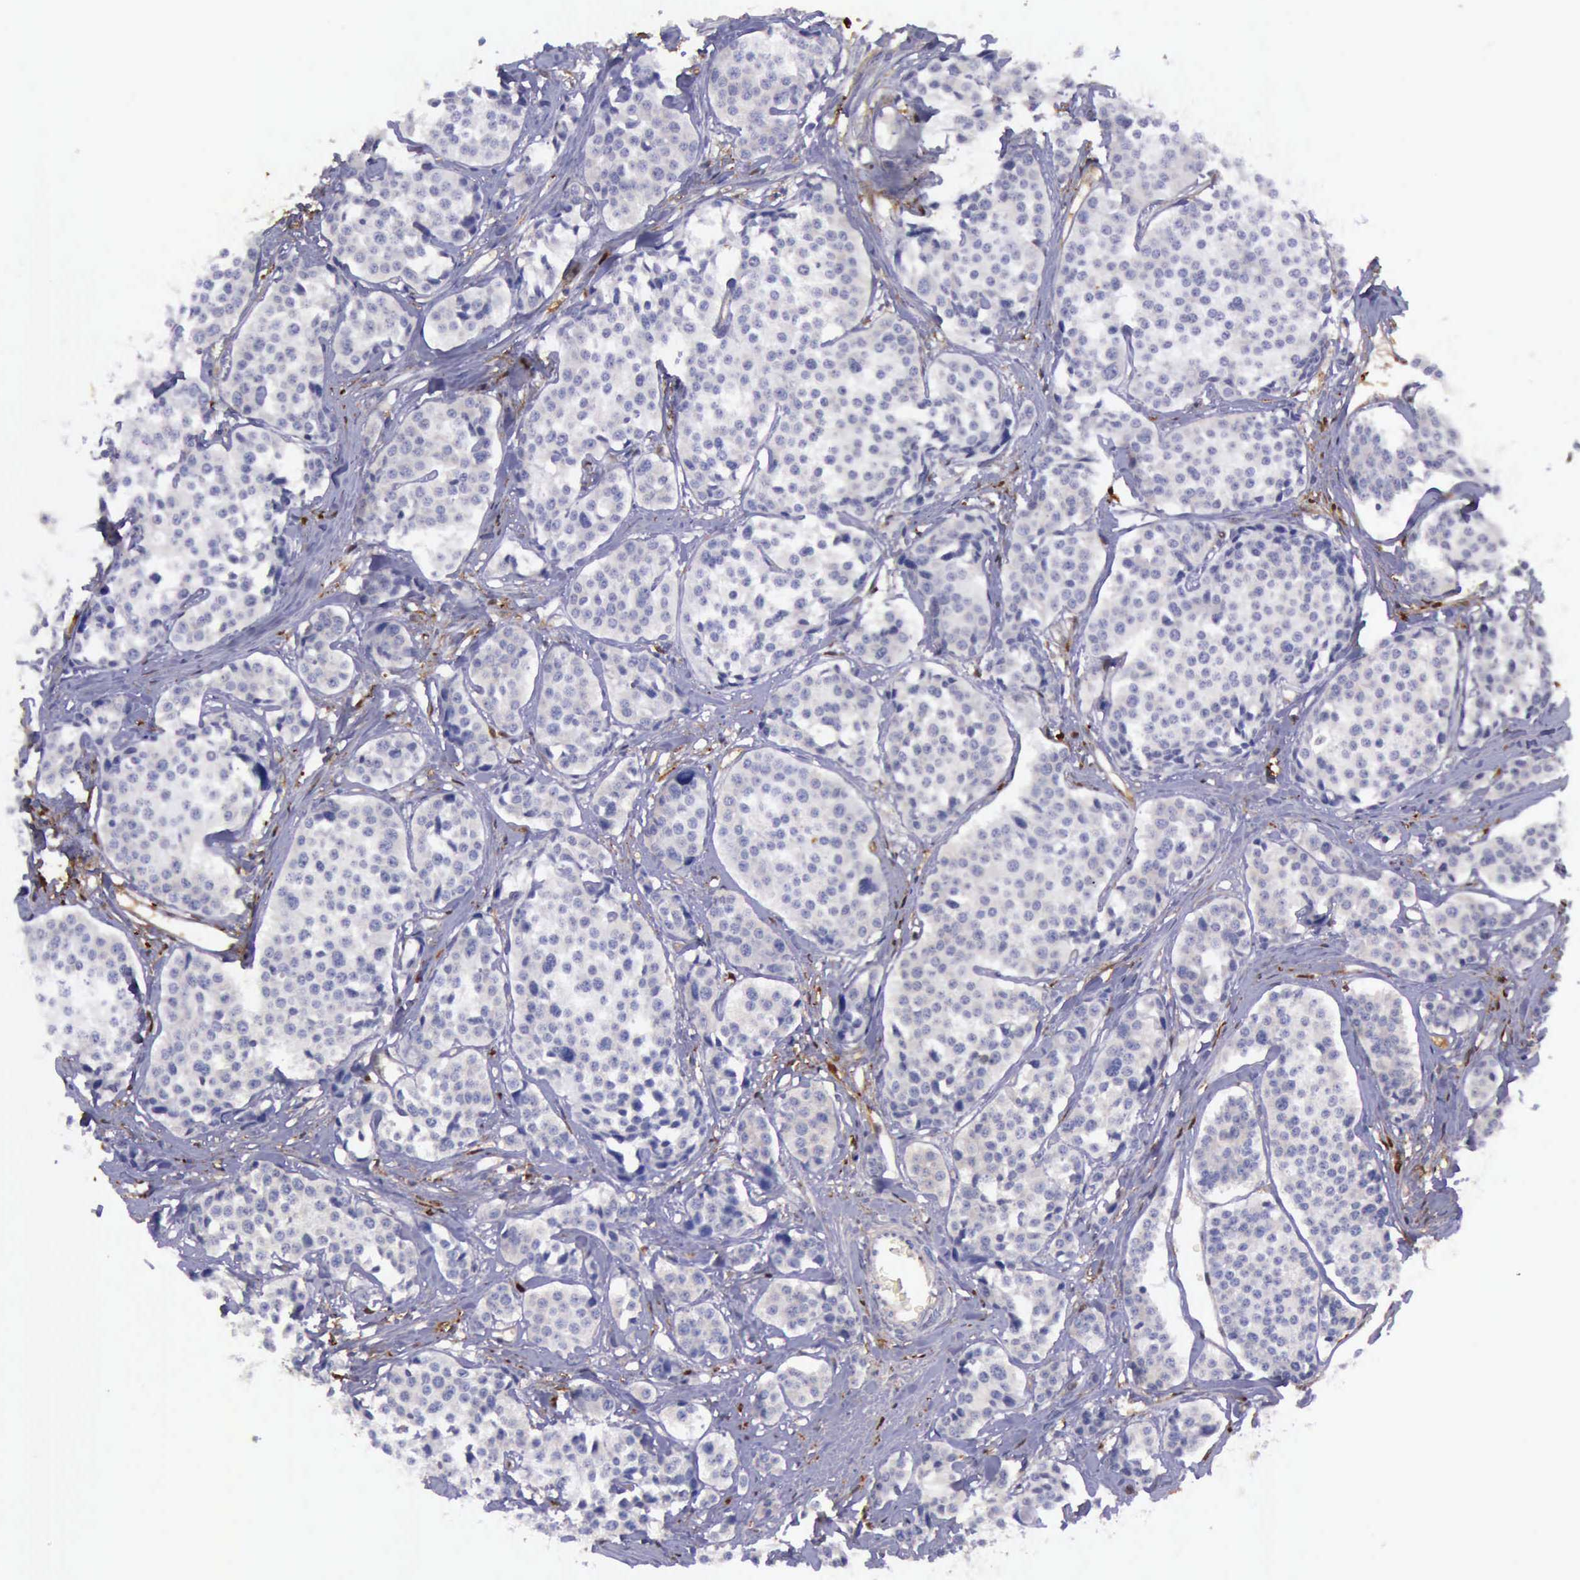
{"staining": {"intensity": "negative", "quantity": "none", "location": "none"}, "tissue": "carcinoid", "cell_type": "Tumor cells", "image_type": "cancer", "snomed": [{"axis": "morphology", "description": "Carcinoid, malignant, NOS"}, {"axis": "topography", "description": "Small intestine"}], "caption": "IHC of human carcinoid exhibits no positivity in tumor cells.", "gene": "TYMP", "patient": {"sex": "male", "age": 60}}